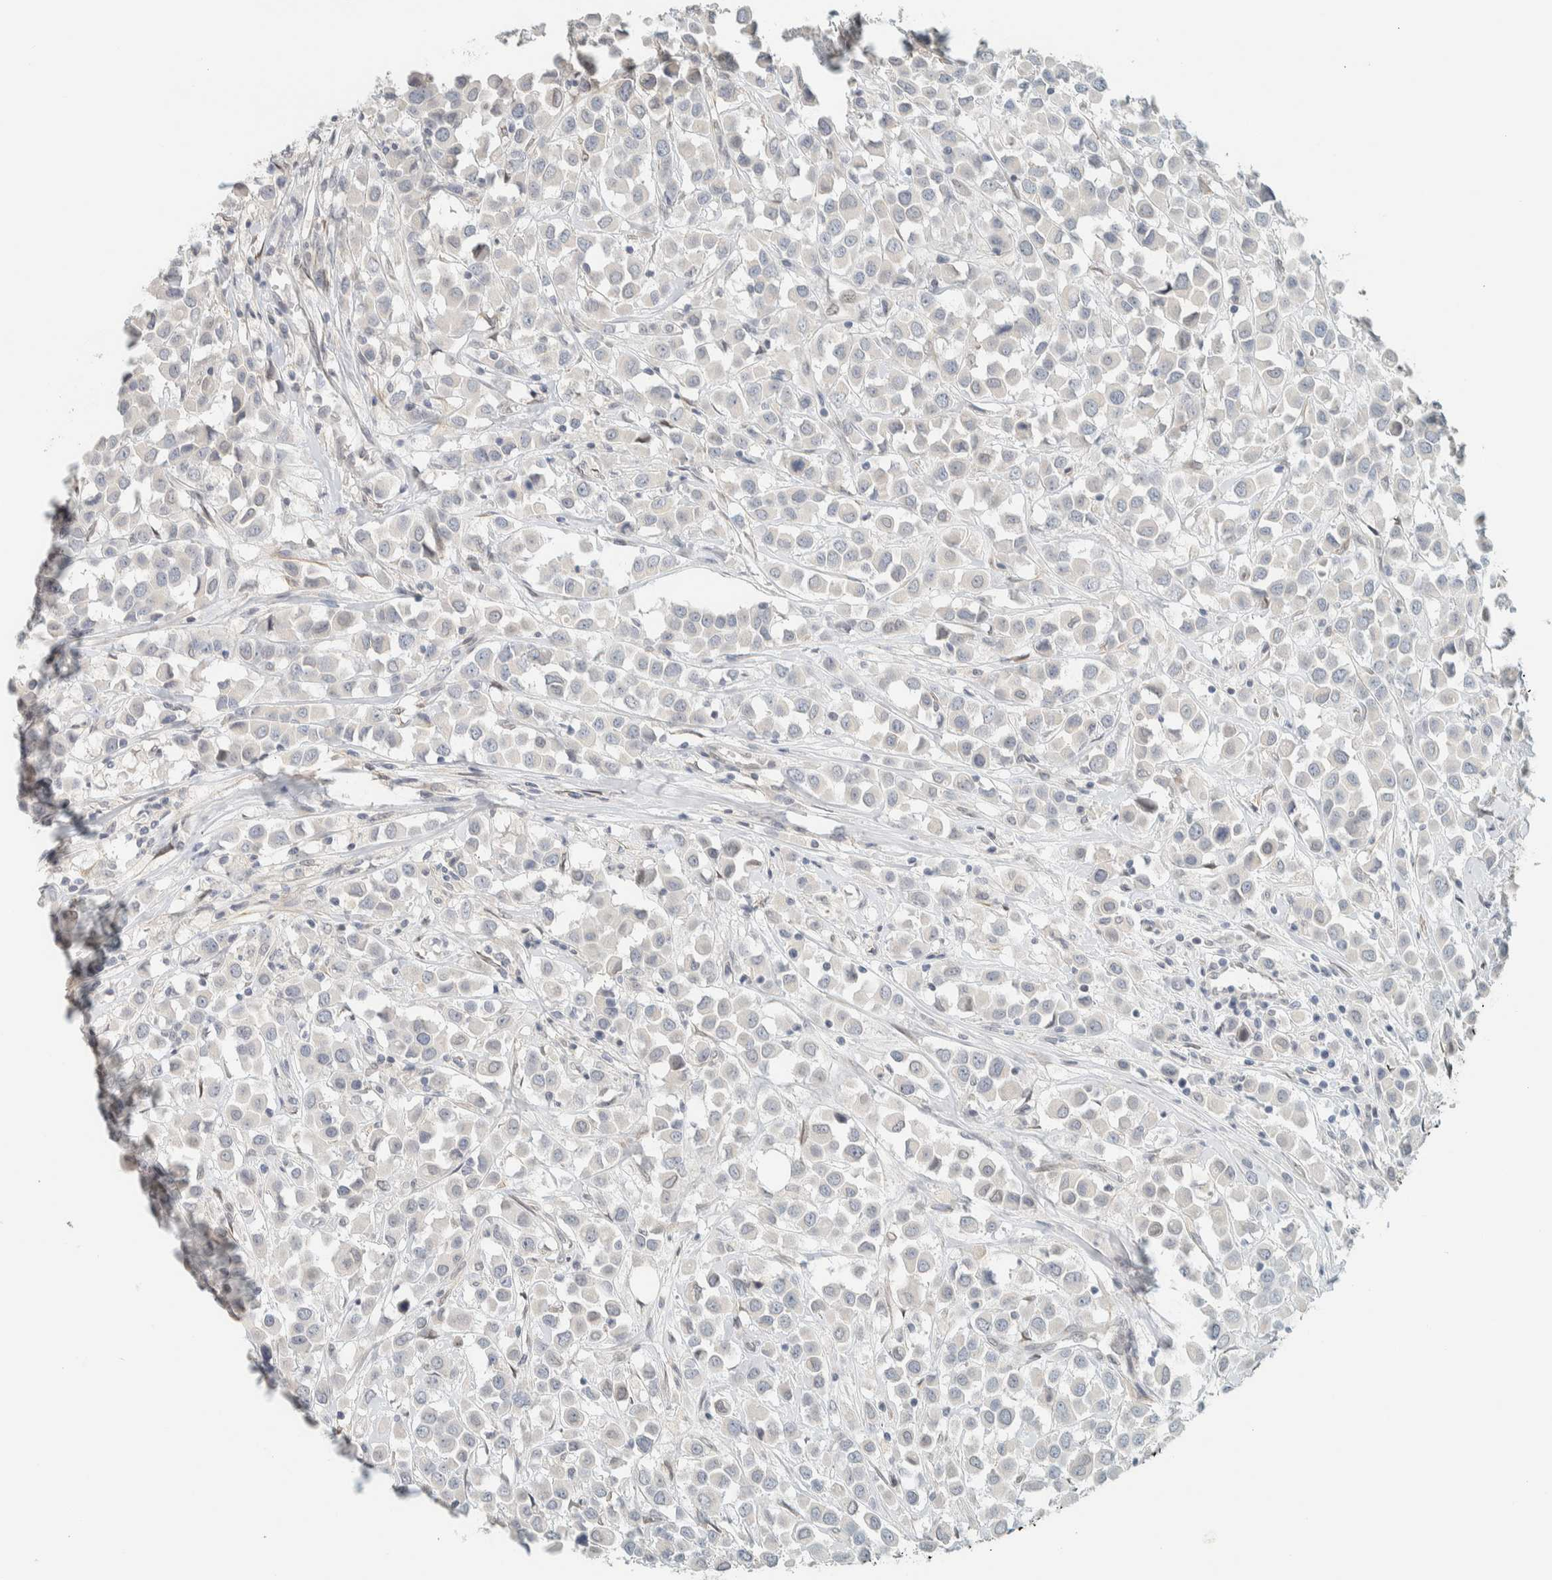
{"staining": {"intensity": "negative", "quantity": "none", "location": "none"}, "tissue": "breast cancer", "cell_type": "Tumor cells", "image_type": "cancer", "snomed": [{"axis": "morphology", "description": "Duct carcinoma"}, {"axis": "topography", "description": "Breast"}], "caption": "DAB (3,3'-diaminobenzidine) immunohistochemical staining of human invasive ductal carcinoma (breast) demonstrates no significant staining in tumor cells. (Brightfield microscopy of DAB (3,3'-diaminobenzidine) immunohistochemistry at high magnification).", "gene": "C1QTNF12", "patient": {"sex": "female", "age": 61}}